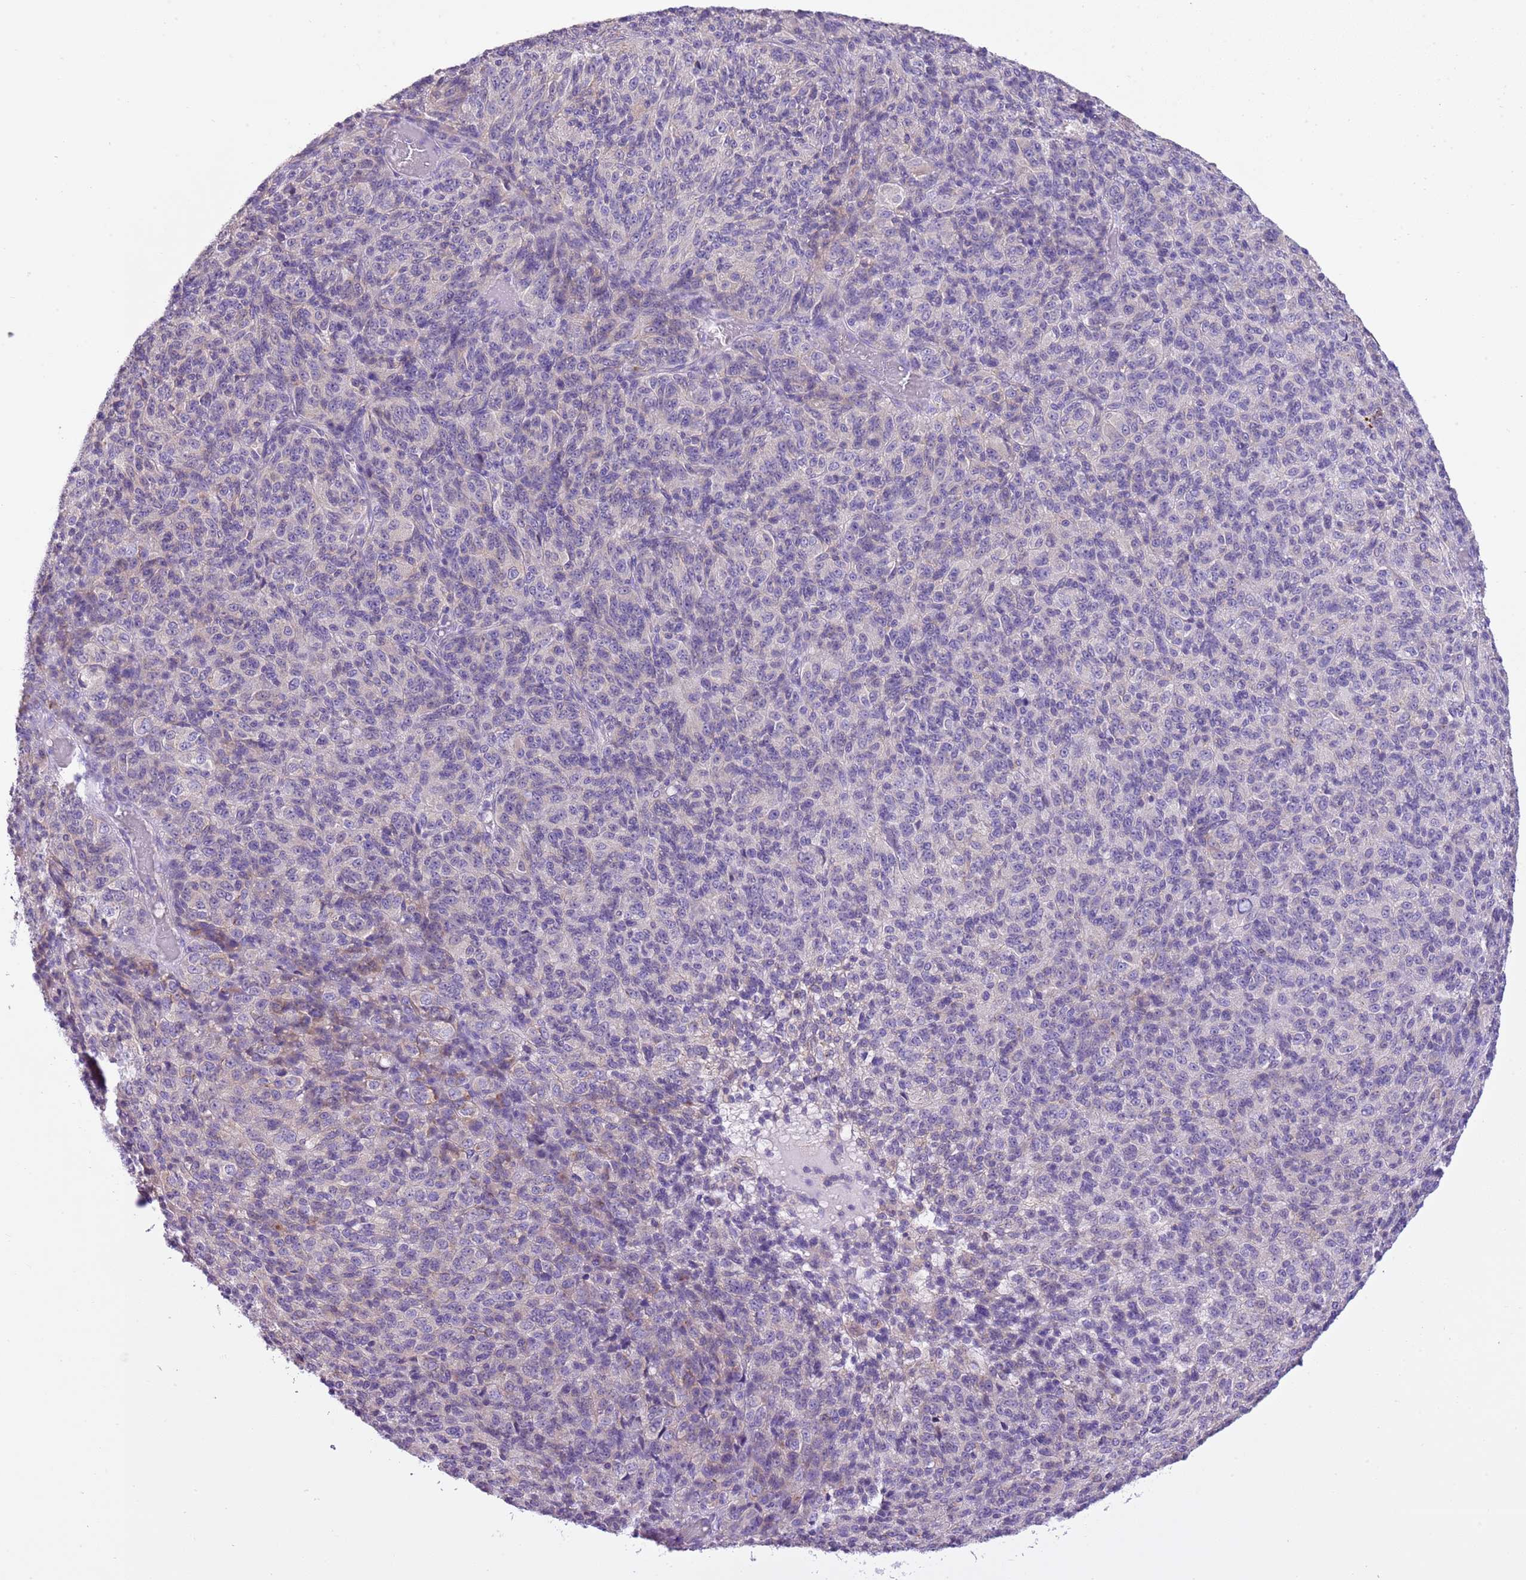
{"staining": {"intensity": "negative", "quantity": "none", "location": "none"}, "tissue": "melanoma", "cell_type": "Tumor cells", "image_type": "cancer", "snomed": [{"axis": "morphology", "description": "Malignant melanoma, Metastatic site"}, {"axis": "topography", "description": "Brain"}], "caption": "Human malignant melanoma (metastatic site) stained for a protein using immunohistochemistry demonstrates no staining in tumor cells.", "gene": "AAR2", "patient": {"sex": "female", "age": 56}}